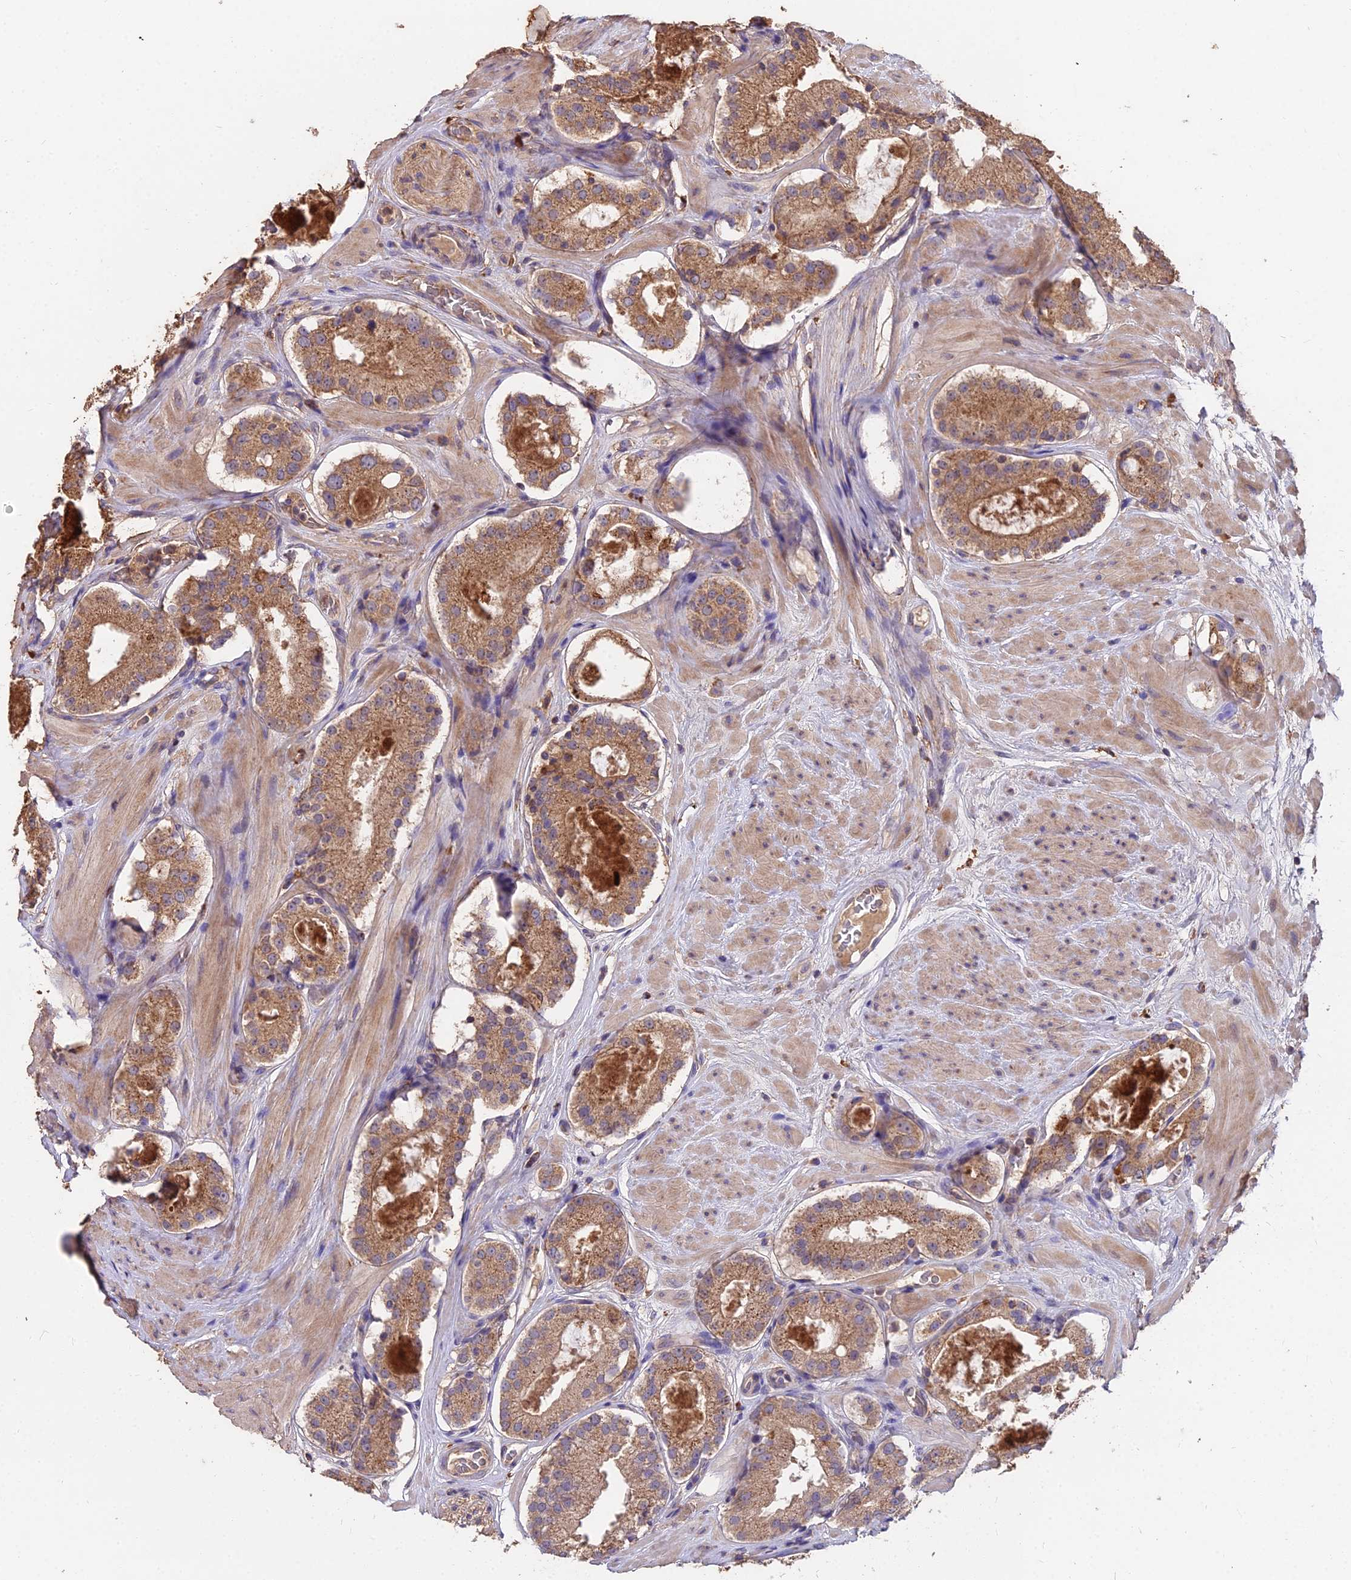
{"staining": {"intensity": "moderate", "quantity": ">75%", "location": "cytoplasmic/membranous"}, "tissue": "prostate cancer", "cell_type": "Tumor cells", "image_type": "cancer", "snomed": [{"axis": "morphology", "description": "Adenocarcinoma, High grade"}, {"axis": "topography", "description": "Prostate"}], "caption": "Protein staining displays moderate cytoplasmic/membranous positivity in about >75% of tumor cells in prostate high-grade adenocarcinoma.", "gene": "CEMIP2", "patient": {"sex": "male", "age": 65}}